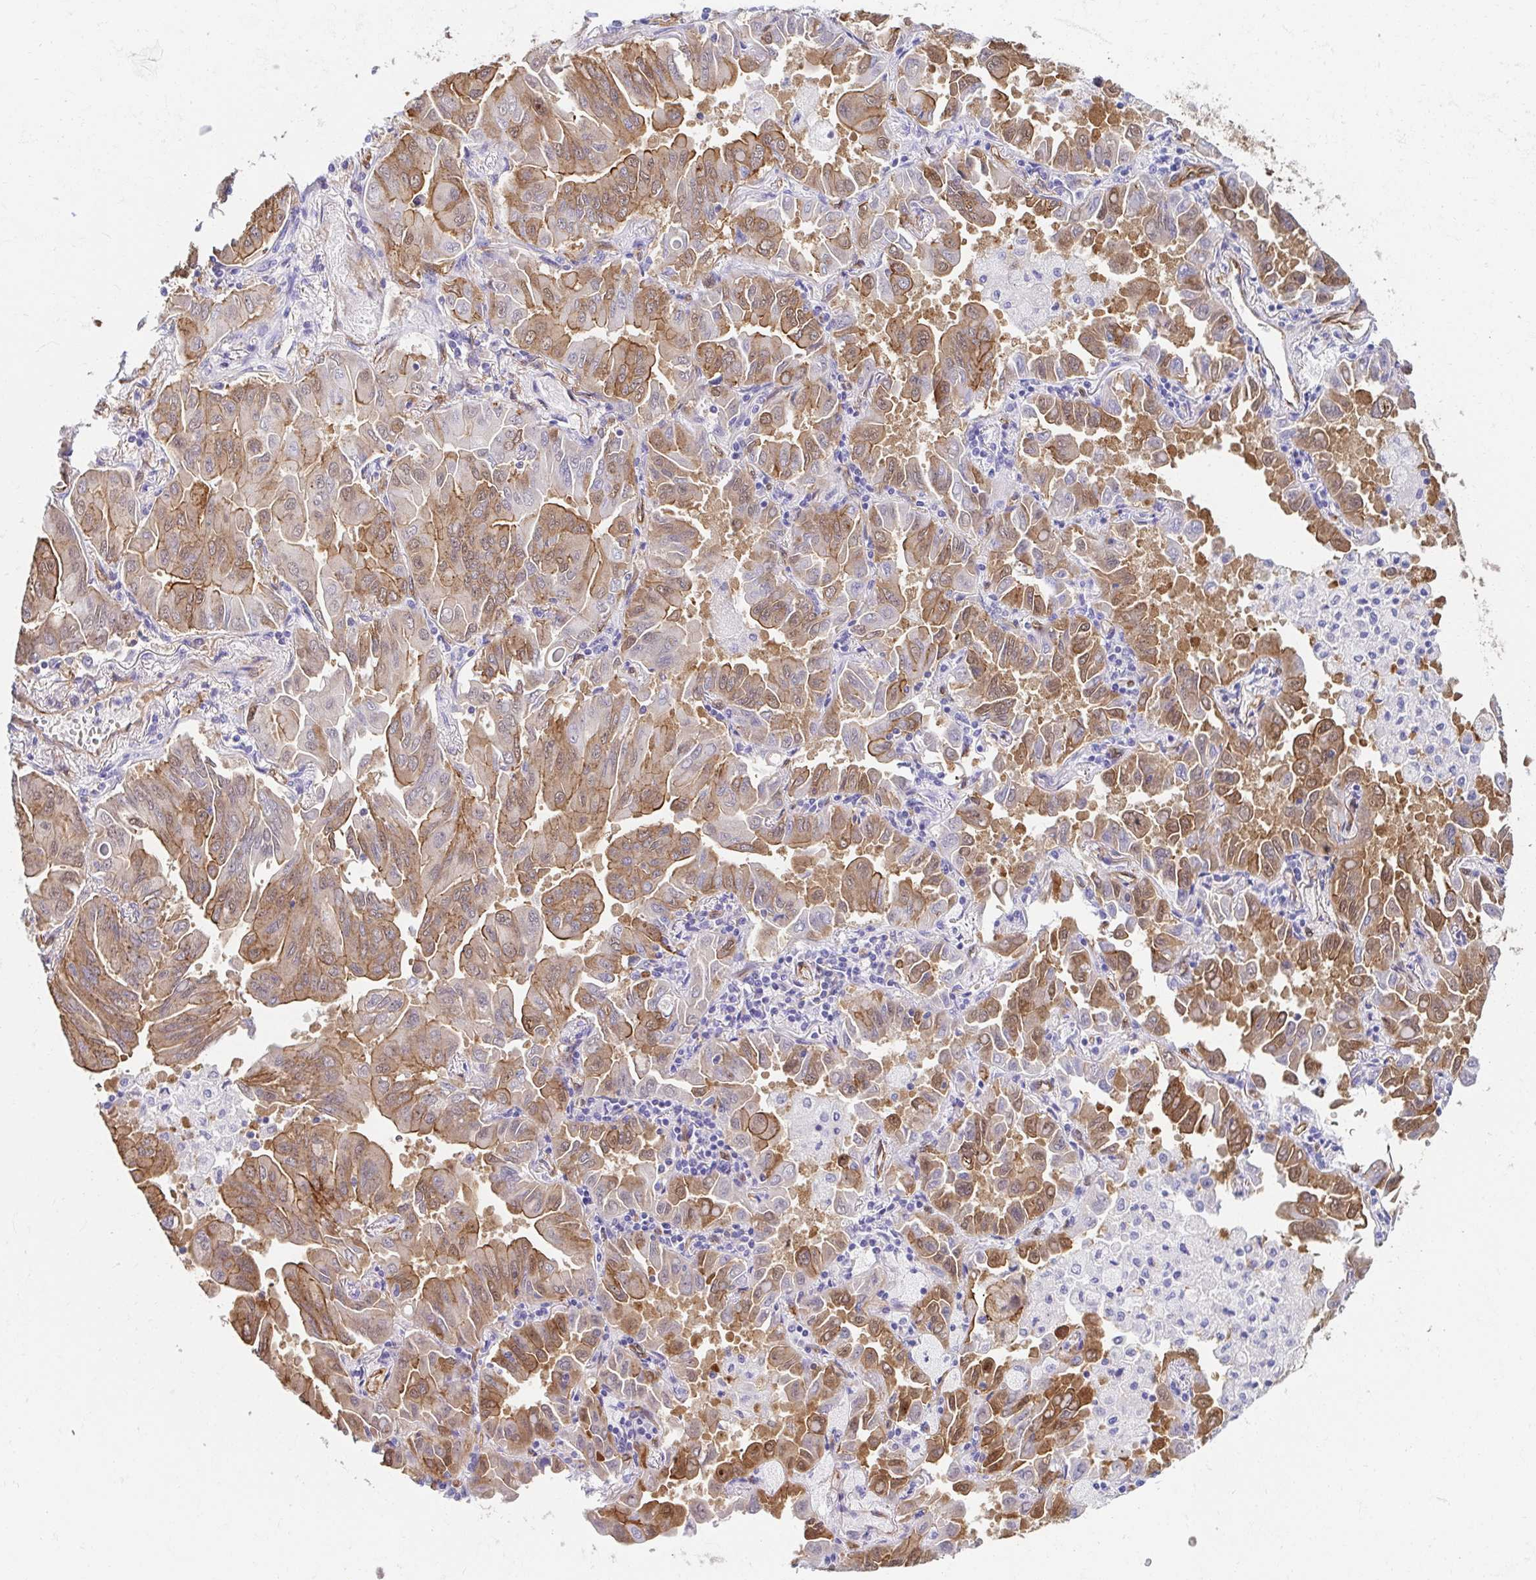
{"staining": {"intensity": "moderate", "quantity": ">75%", "location": "cytoplasmic/membranous"}, "tissue": "lung cancer", "cell_type": "Tumor cells", "image_type": "cancer", "snomed": [{"axis": "morphology", "description": "Adenocarcinoma, NOS"}, {"axis": "topography", "description": "Lung"}], "caption": "Lung adenocarcinoma stained with a brown dye demonstrates moderate cytoplasmic/membranous positive staining in about >75% of tumor cells.", "gene": "CTTN", "patient": {"sex": "male", "age": 64}}